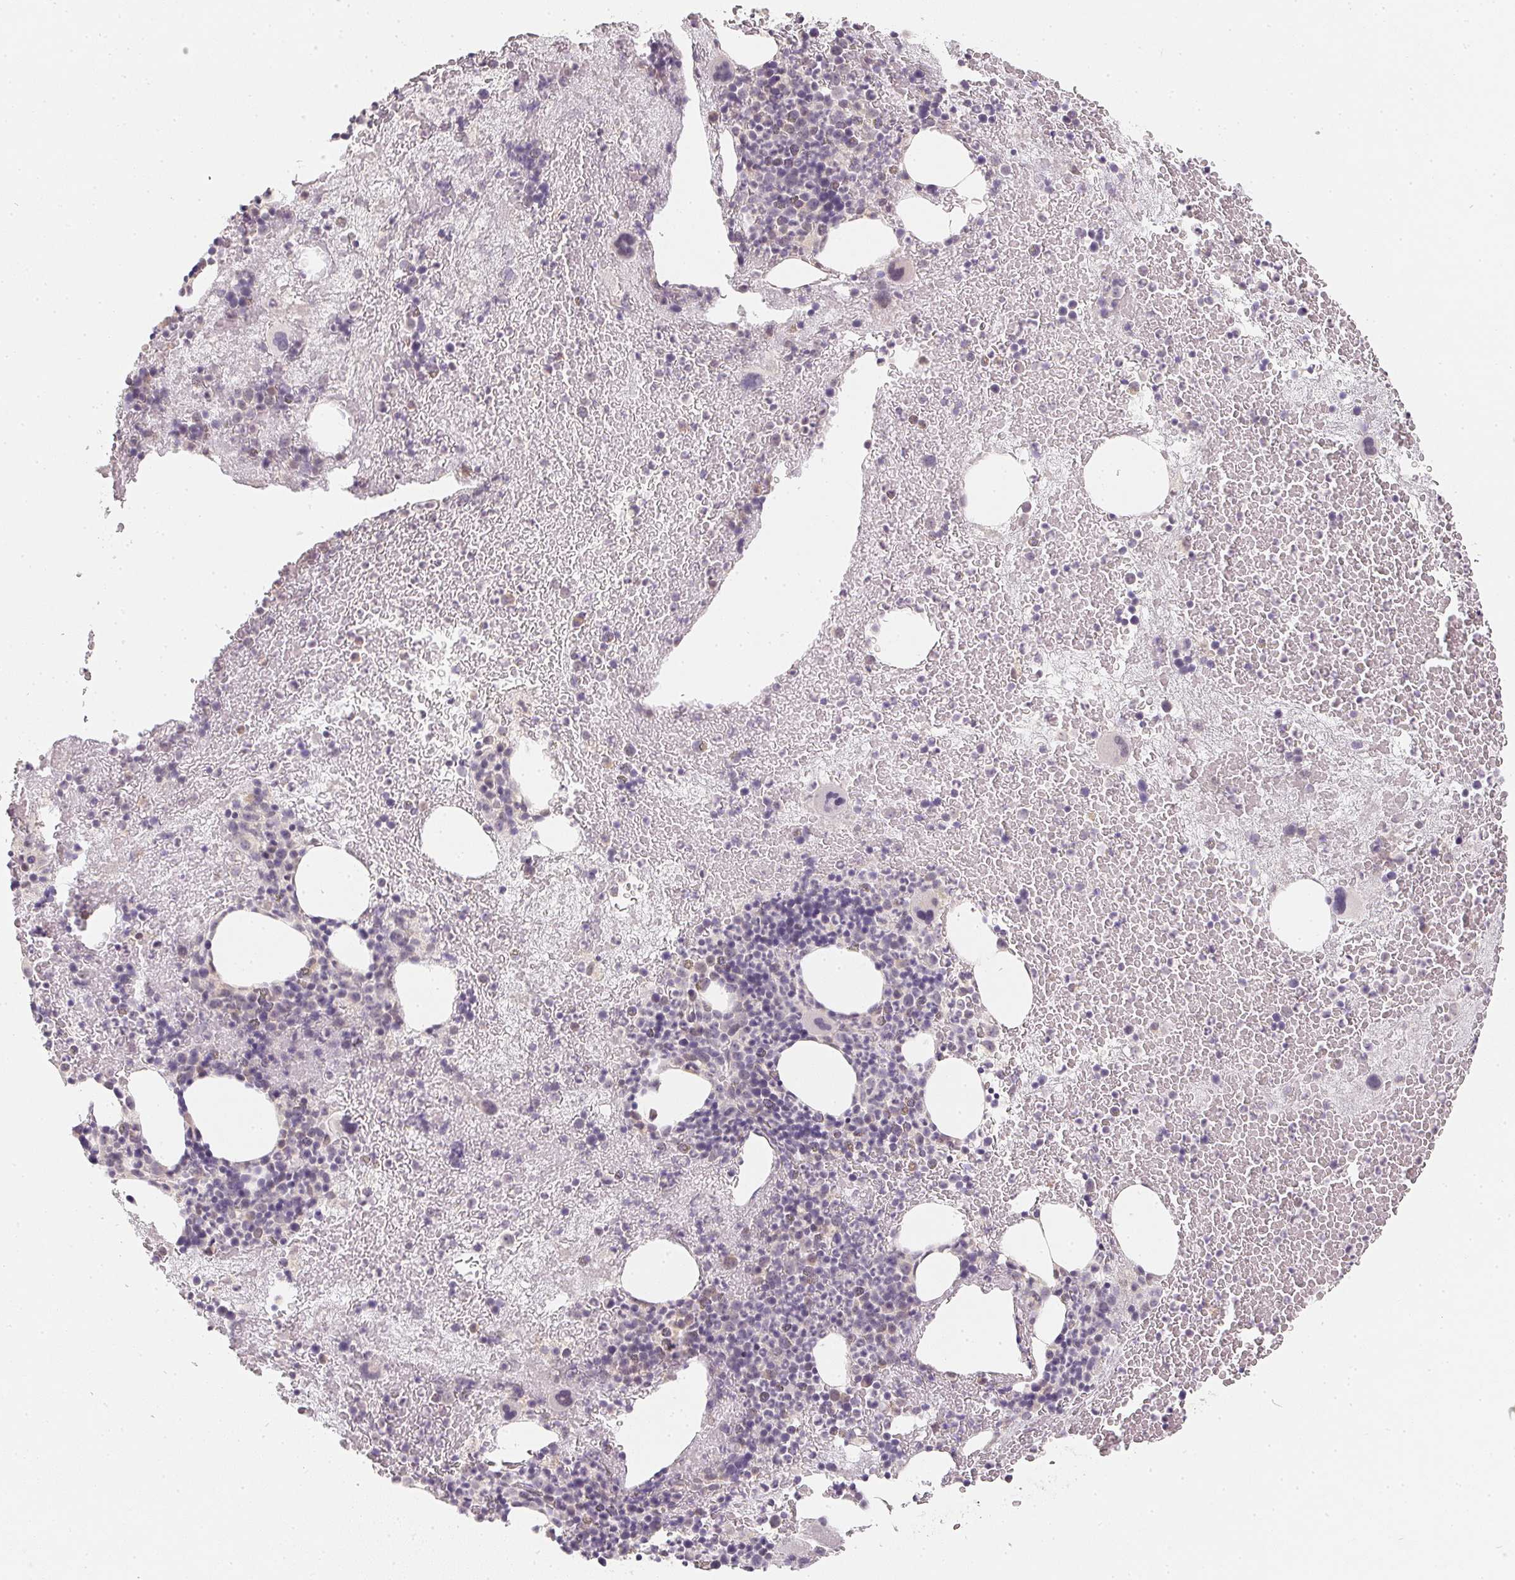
{"staining": {"intensity": "negative", "quantity": "none", "location": "none"}, "tissue": "bone marrow", "cell_type": "Hematopoietic cells", "image_type": "normal", "snomed": [{"axis": "morphology", "description": "Normal tissue, NOS"}, {"axis": "topography", "description": "Bone marrow"}], "caption": "Micrograph shows no significant protein staining in hematopoietic cells of benign bone marrow.", "gene": "SOAT1", "patient": {"sex": "male", "age": 44}}